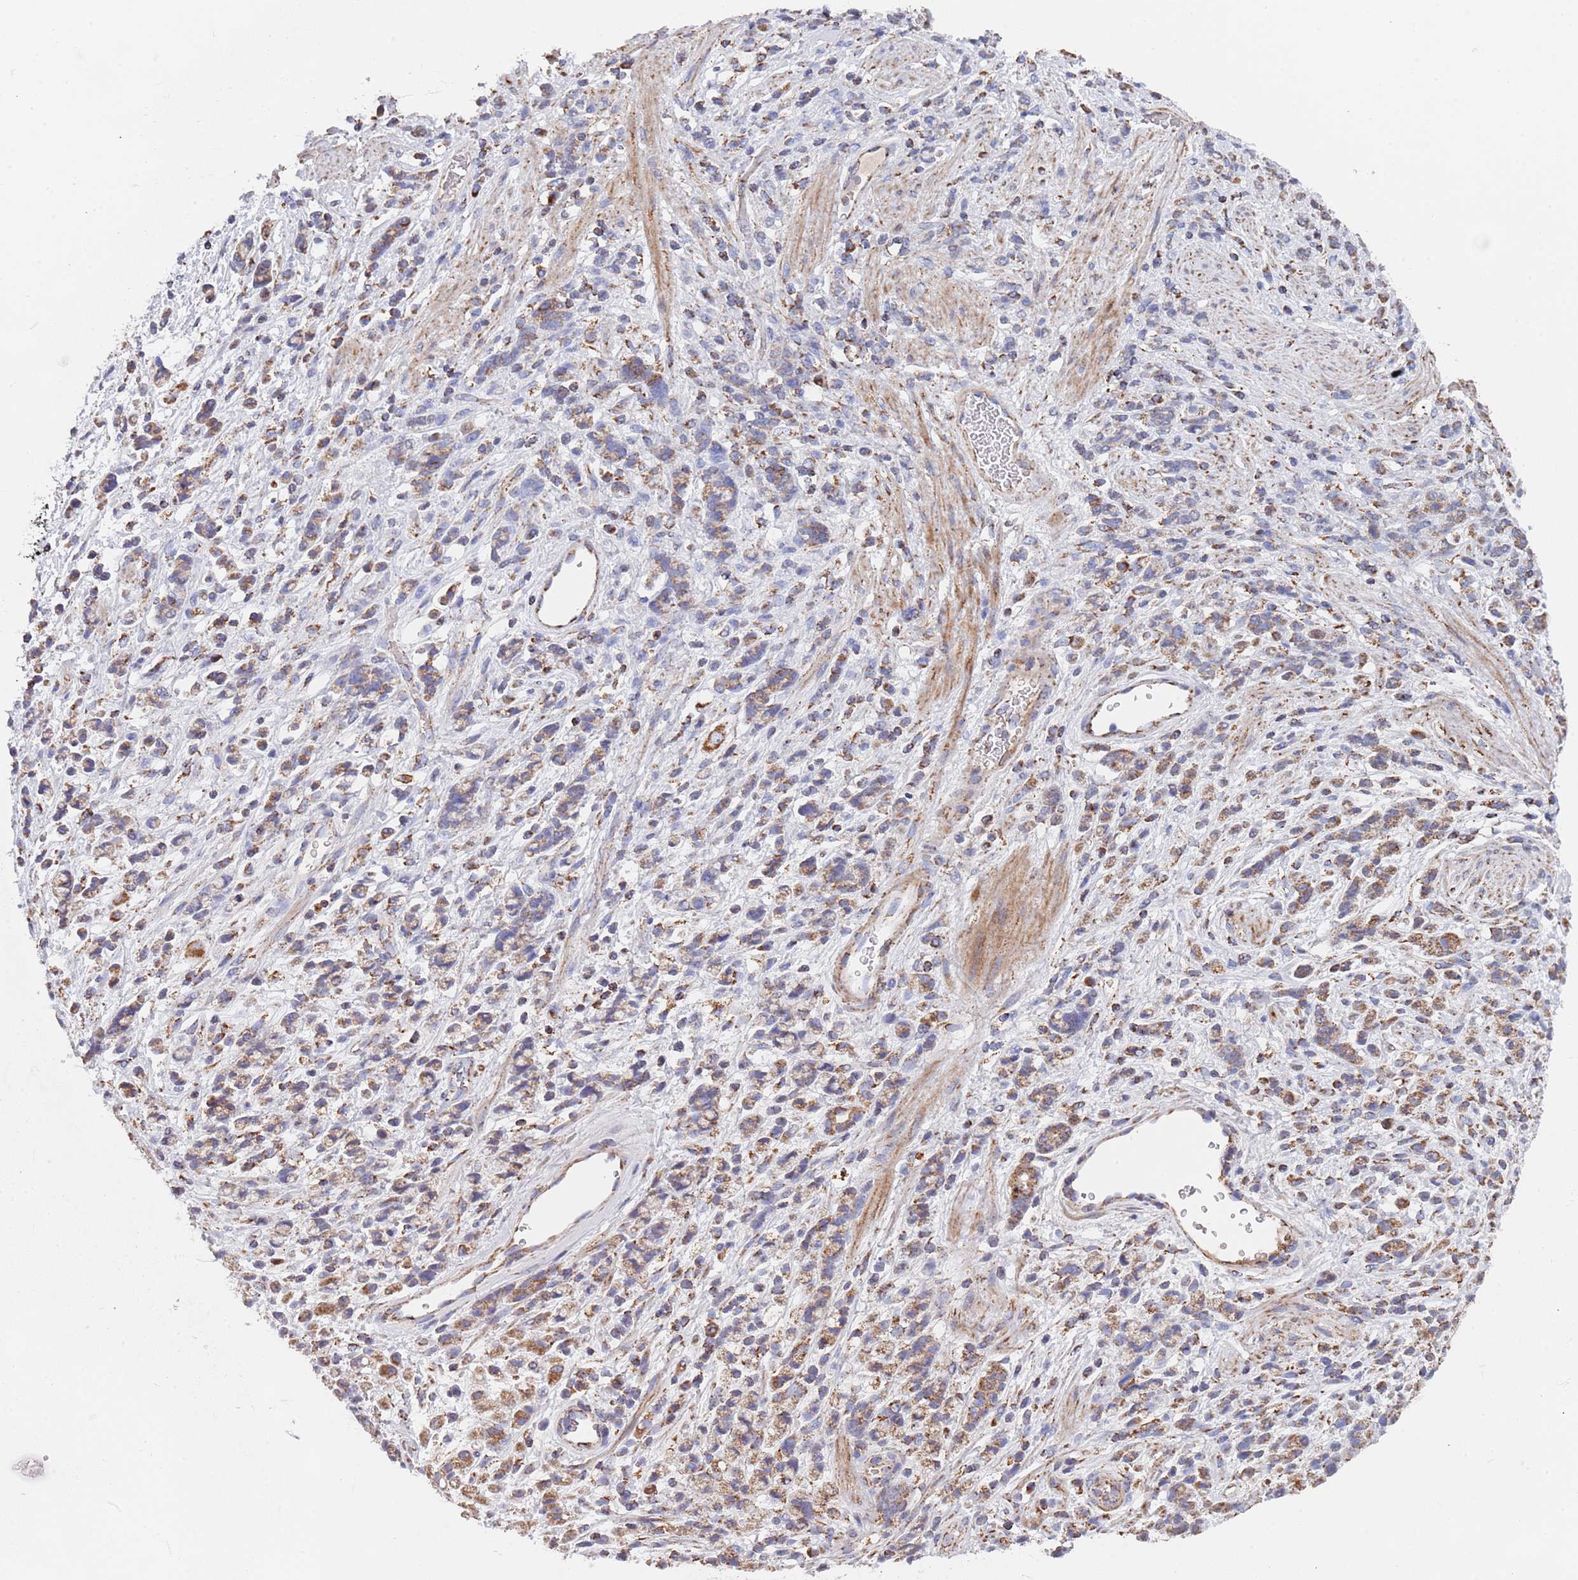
{"staining": {"intensity": "moderate", "quantity": ">75%", "location": "cytoplasmic/membranous"}, "tissue": "stomach cancer", "cell_type": "Tumor cells", "image_type": "cancer", "snomed": [{"axis": "morphology", "description": "Adenocarcinoma, NOS"}, {"axis": "topography", "description": "Stomach"}], "caption": "High-power microscopy captured an immunohistochemistry photomicrograph of adenocarcinoma (stomach), revealing moderate cytoplasmic/membranous staining in approximately >75% of tumor cells.", "gene": "PGP", "patient": {"sex": "female", "age": 60}}